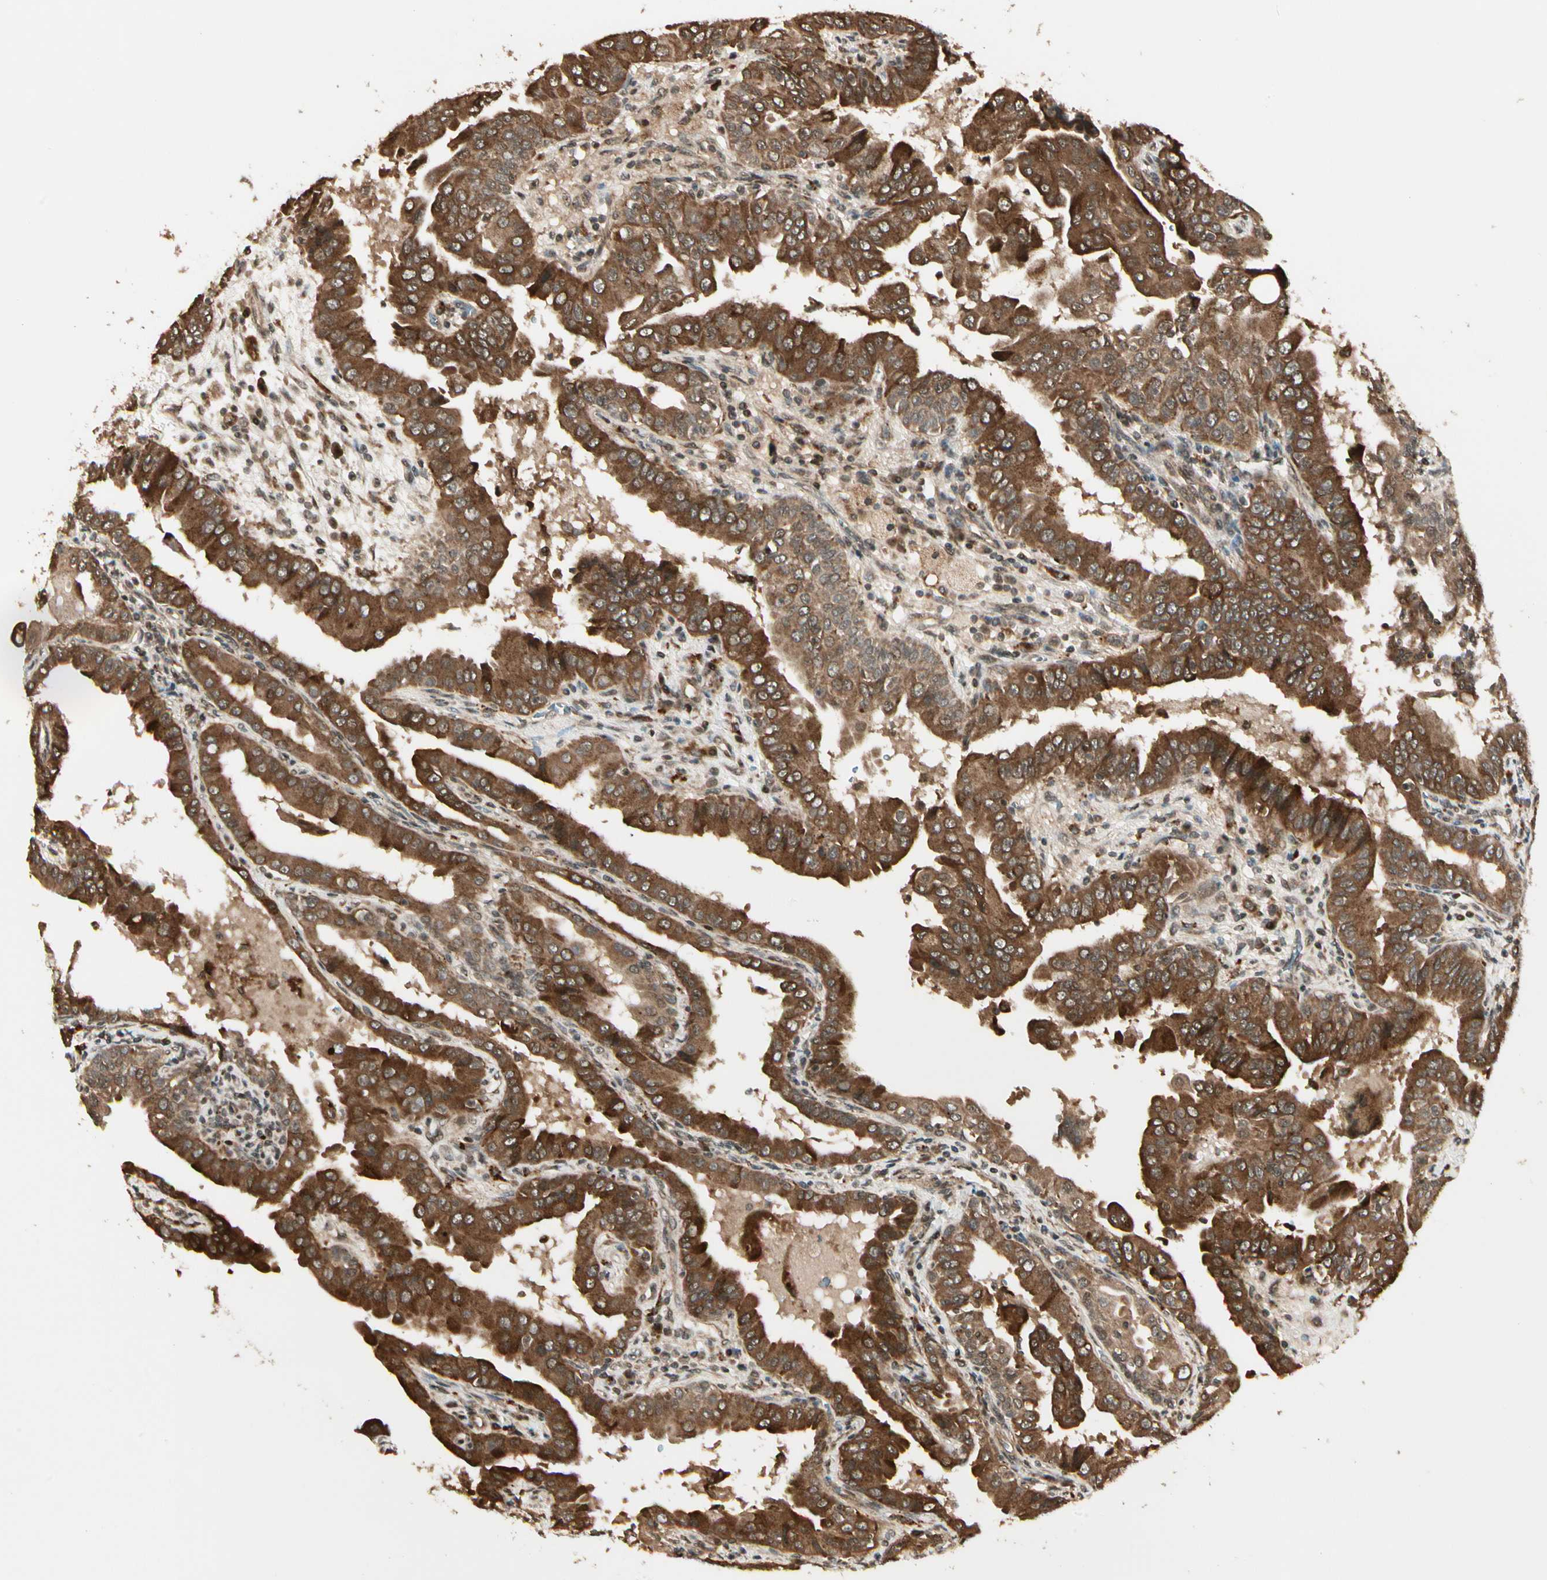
{"staining": {"intensity": "strong", "quantity": ">75%", "location": "cytoplasmic/membranous"}, "tissue": "thyroid cancer", "cell_type": "Tumor cells", "image_type": "cancer", "snomed": [{"axis": "morphology", "description": "Papillary adenocarcinoma, NOS"}, {"axis": "topography", "description": "Thyroid gland"}], "caption": "DAB (3,3'-diaminobenzidine) immunohistochemical staining of thyroid papillary adenocarcinoma shows strong cytoplasmic/membranous protein staining in approximately >75% of tumor cells. The staining was performed using DAB to visualize the protein expression in brown, while the nuclei were stained in blue with hematoxylin (Magnification: 20x).", "gene": "GLUL", "patient": {"sex": "male", "age": 33}}